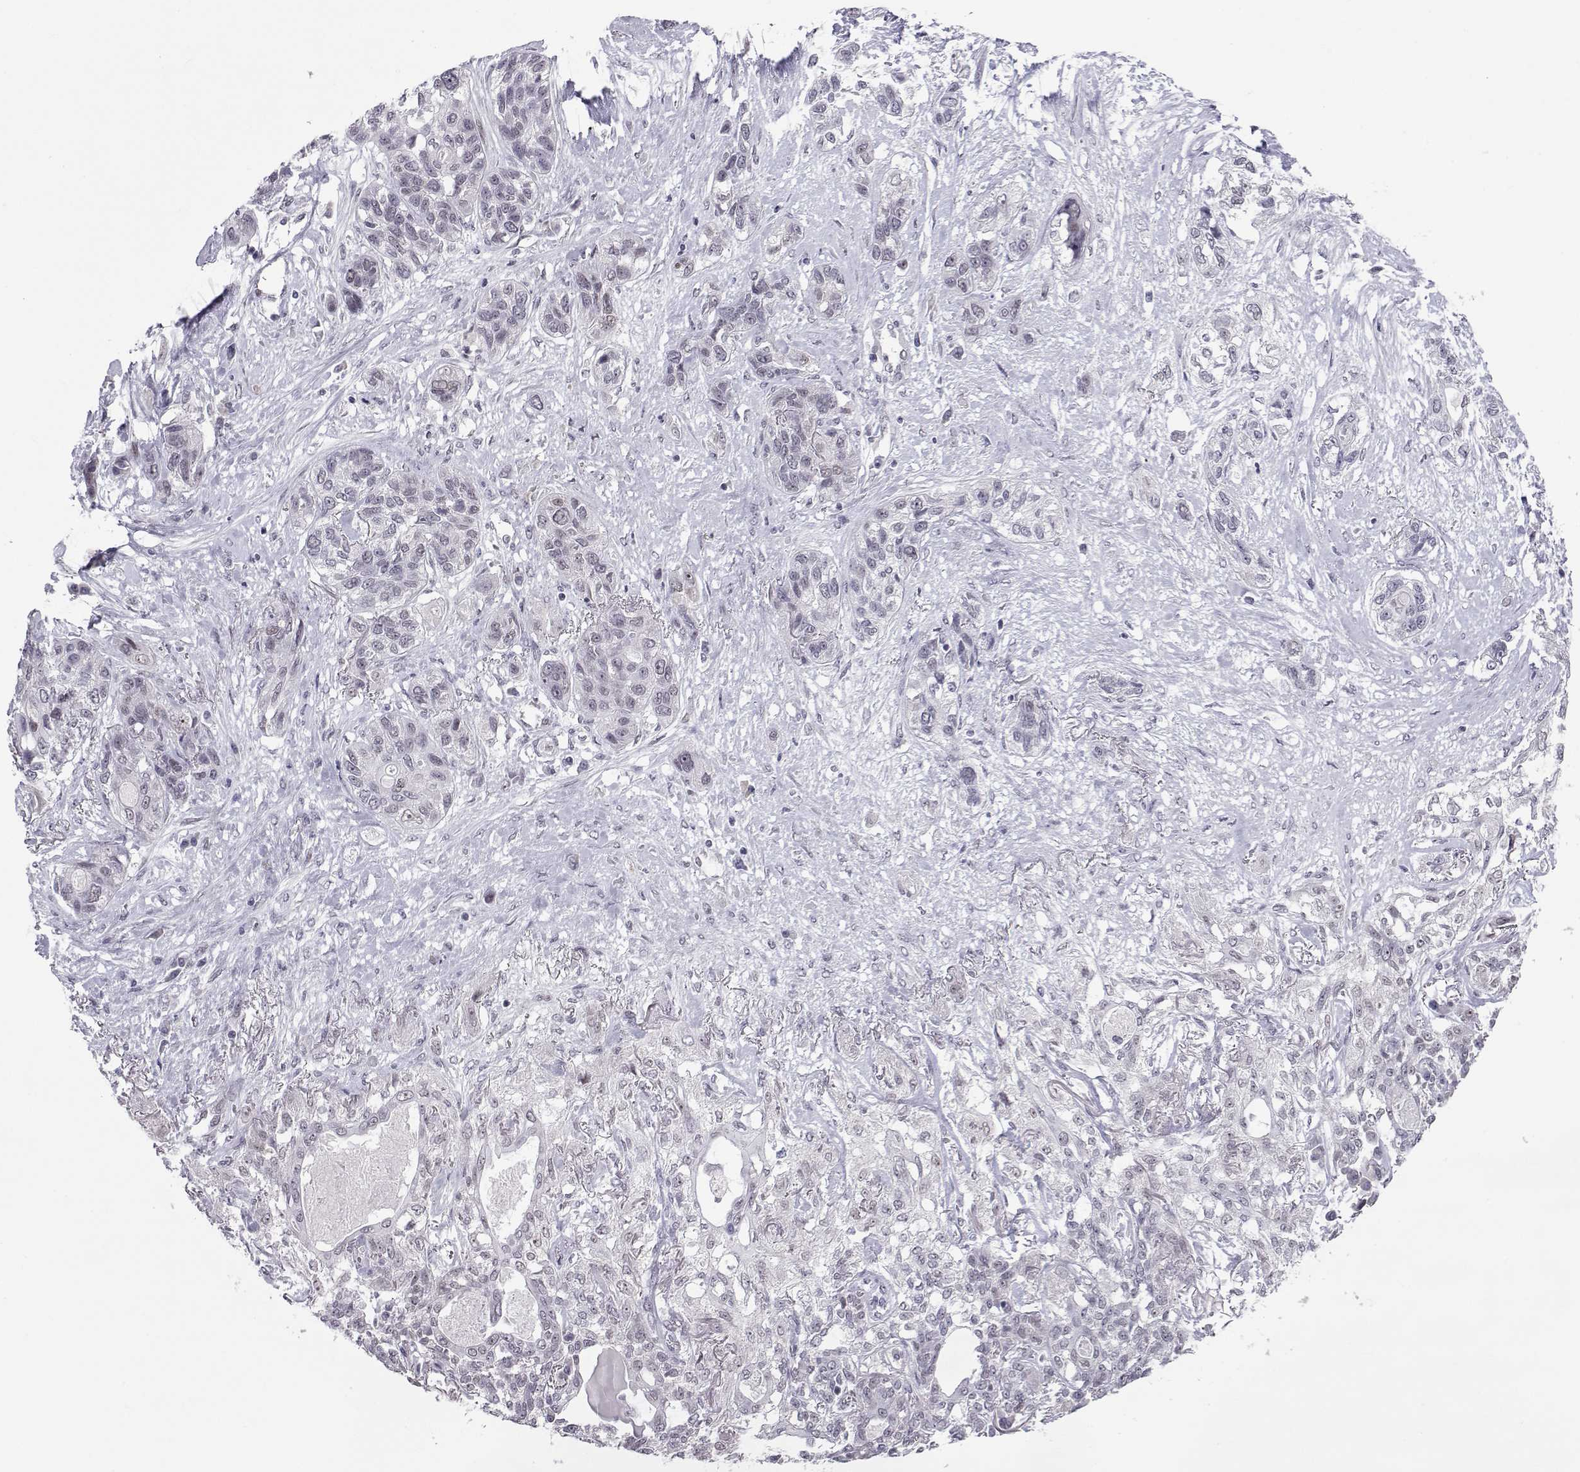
{"staining": {"intensity": "negative", "quantity": "none", "location": "none"}, "tissue": "lung cancer", "cell_type": "Tumor cells", "image_type": "cancer", "snomed": [{"axis": "morphology", "description": "Squamous cell carcinoma, NOS"}, {"axis": "topography", "description": "Lung"}], "caption": "Lung cancer (squamous cell carcinoma) was stained to show a protein in brown. There is no significant staining in tumor cells. (Stains: DAB (3,3'-diaminobenzidine) IHC with hematoxylin counter stain, Microscopy: brightfield microscopy at high magnification).", "gene": "SIX6", "patient": {"sex": "female", "age": 70}}